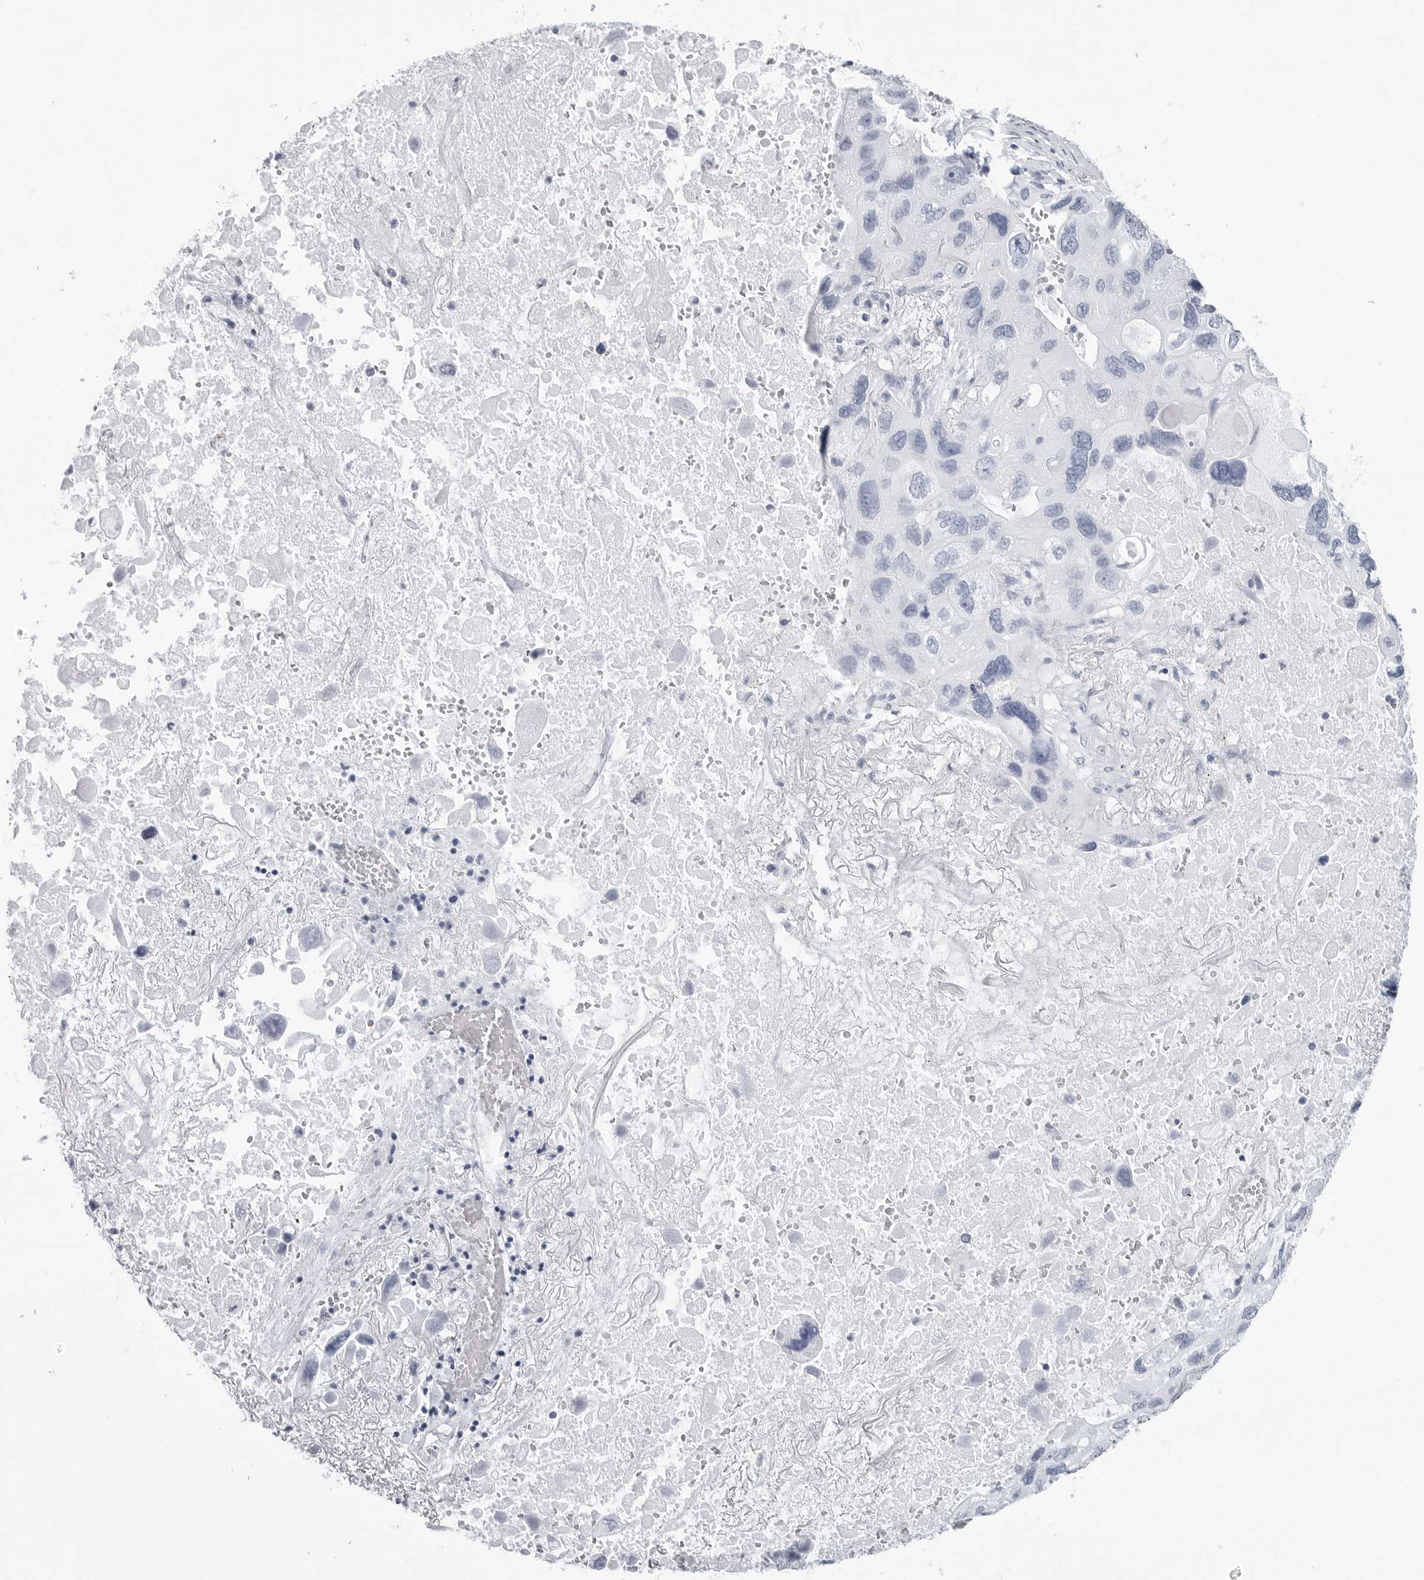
{"staining": {"intensity": "negative", "quantity": "none", "location": "none"}, "tissue": "lung cancer", "cell_type": "Tumor cells", "image_type": "cancer", "snomed": [{"axis": "morphology", "description": "Squamous cell carcinoma, NOS"}, {"axis": "topography", "description": "Lung"}], "caption": "An image of human squamous cell carcinoma (lung) is negative for staining in tumor cells. (DAB (3,3'-diaminobenzidine) IHC with hematoxylin counter stain).", "gene": "CST2", "patient": {"sex": "female", "age": 73}}